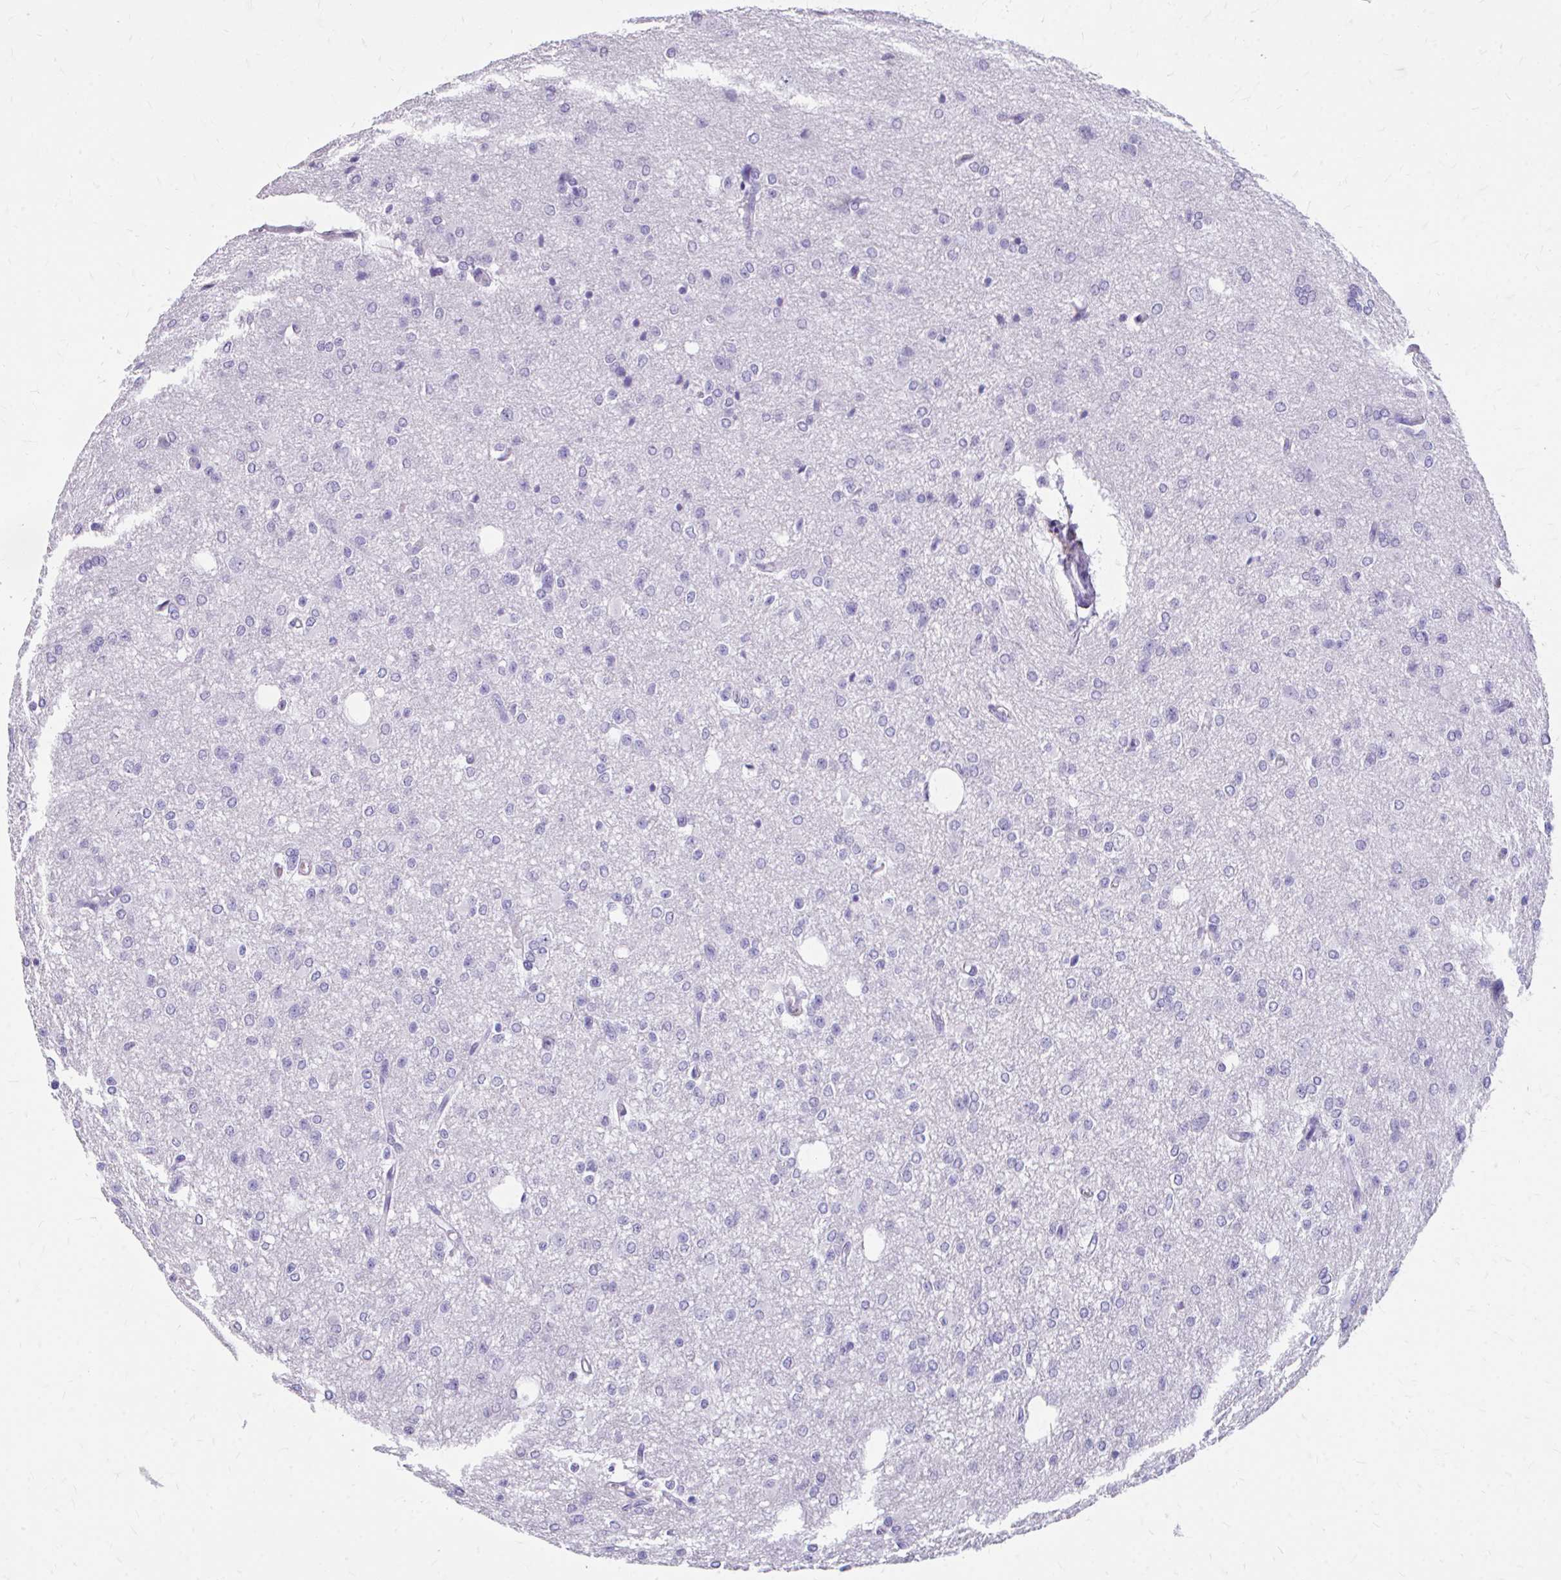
{"staining": {"intensity": "negative", "quantity": "none", "location": "none"}, "tissue": "glioma", "cell_type": "Tumor cells", "image_type": "cancer", "snomed": [{"axis": "morphology", "description": "Glioma, malignant, Low grade"}, {"axis": "topography", "description": "Brain"}], "caption": "This histopathology image is of malignant glioma (low-grade) stained with IHC to label a protein in brown with the nuclei are counter-stained blue. There is no staining in tumor cells.", "gene": "CFH", "patient": {"sex": "male", "age": 26}}